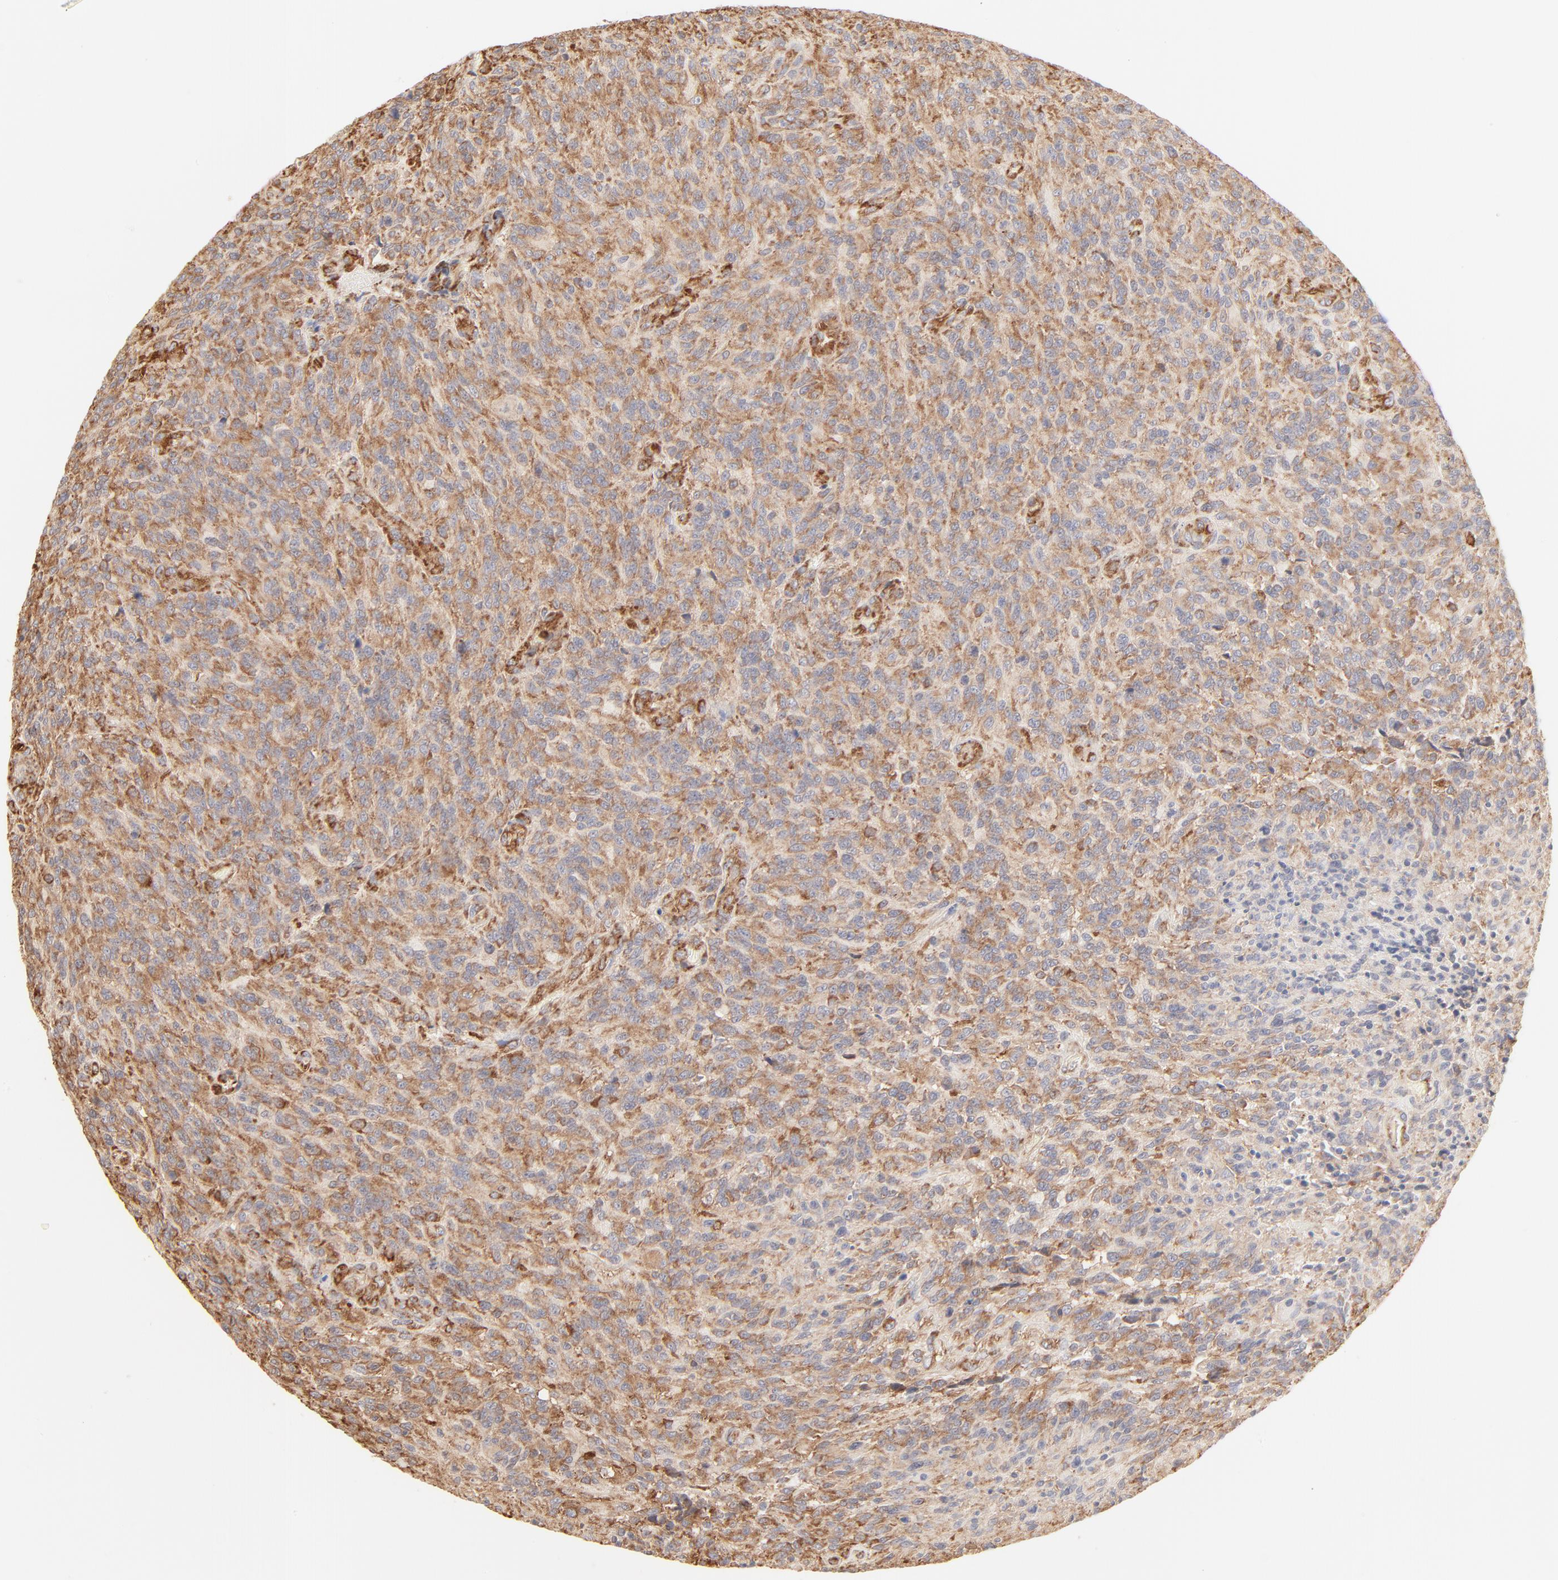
{"staining": {"intensity": "moderate", "quantity": ">75%", "location": "cytoplasmic/membranous"}, "tissue": "glioma", "cell_type": "Tumor cells", "image_type": "cancer", "snomed": [{"axis": "morphology", "description": "Normal tissue, NOS"}, {"axis": "morphology", "description": "Glioma, malignant, High grade"}, {"axis": "topography", "description": "Cerebral cortex"}], "caption": "DAB immunohistochemical staining of malignant glioma (high-grade) reveals moderate cytoplasmic/membranous protein positivity in about >75% of tumor cells. (IHC, brightfield microscopy, high magnification).", "gene": "RPS20", "patient": {"sex": "male", "age": 56}}